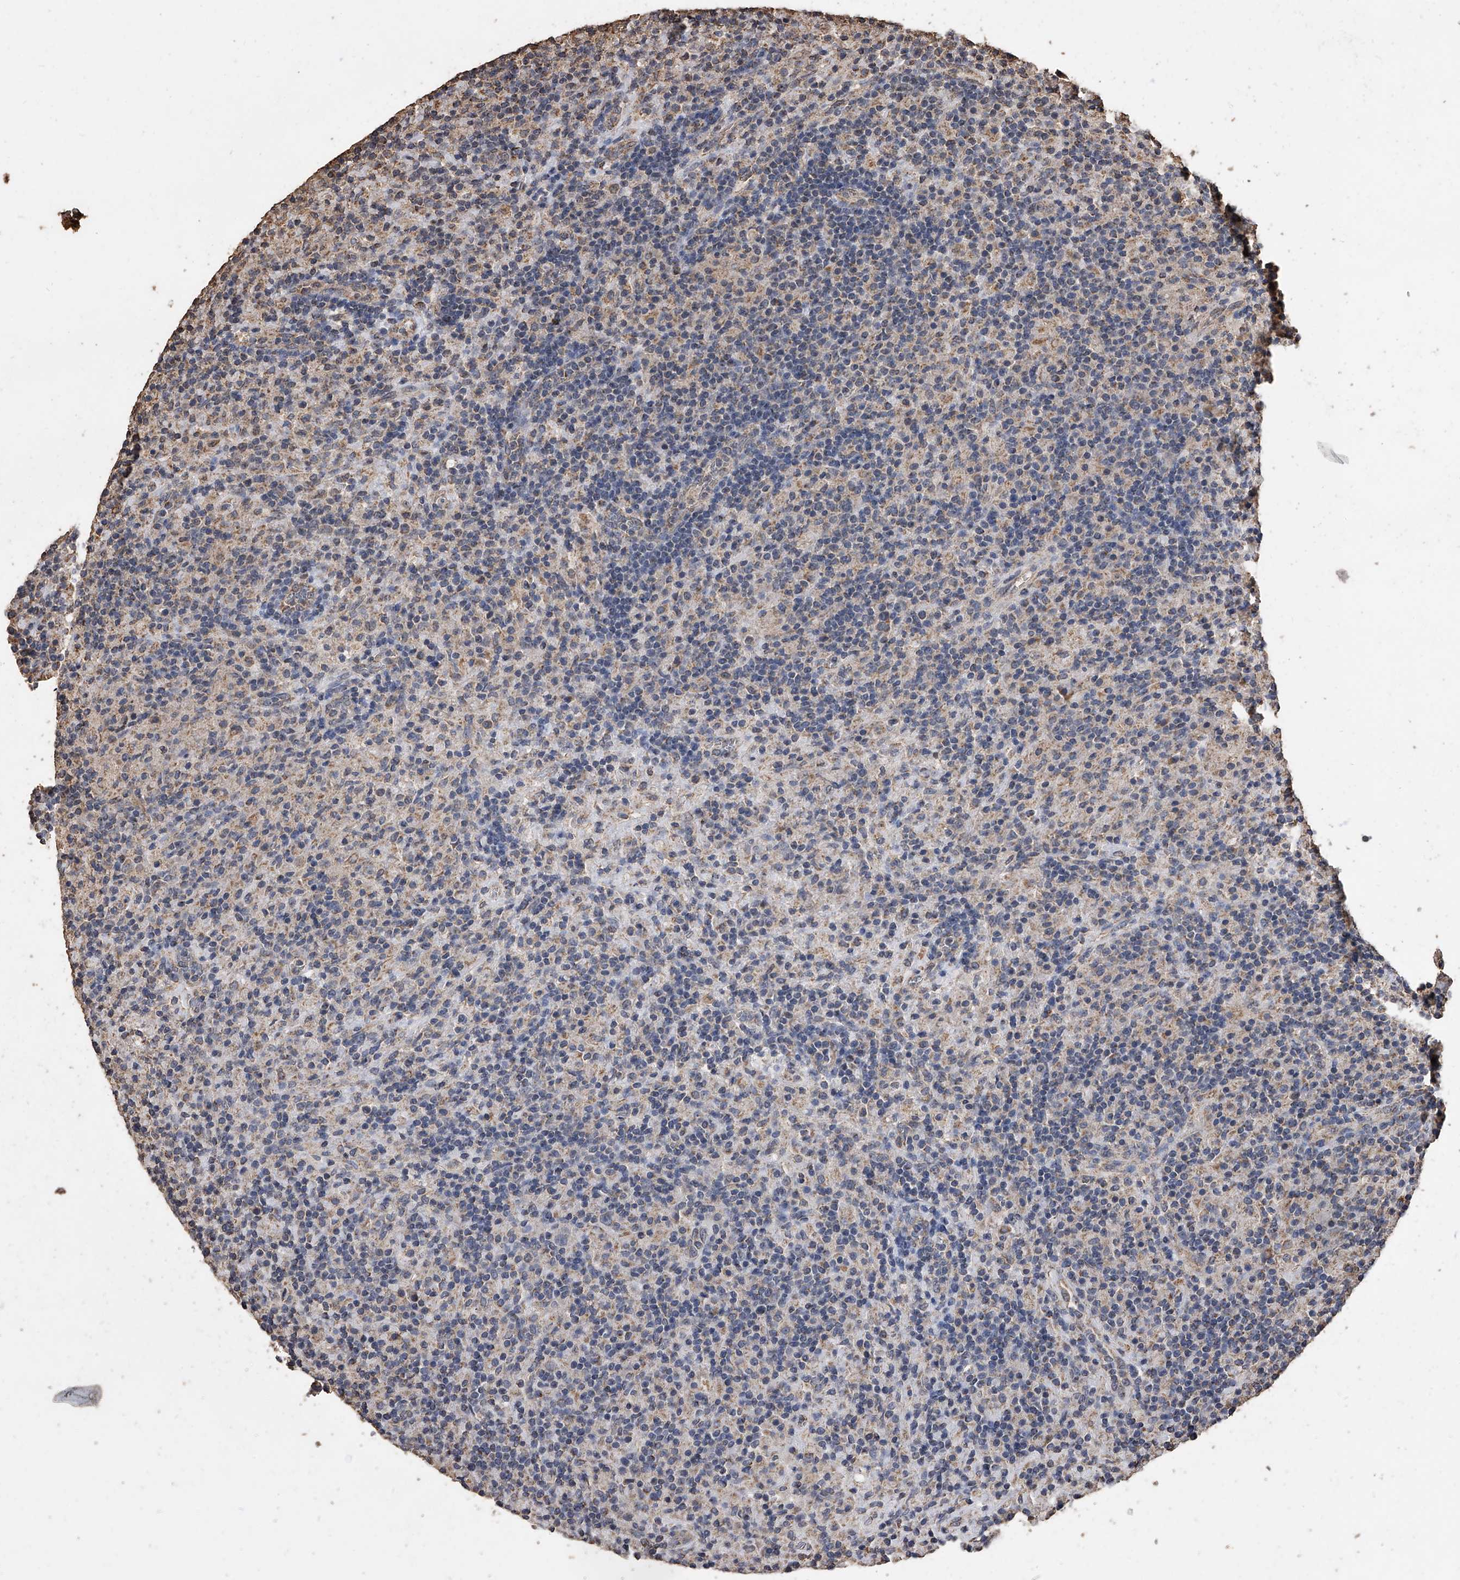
{"staining": {"intensity": "moderate", "quantity": ">75%", "location": "cytoplasmic/membranous"}, "tissue": "lymphoma", "cell_type": "Tumor cells", "image_type": "cancer", "snomed": [{"axis": "morphology", "description": "Hodgkin's disease, NOS"}, {"axis": "topography", "description": "Lymph node"}], "caption": "Human Hodgkin's disease stained with a protein marker demonstrates moderate staining in tumor cells.", "gene": "MRPL28", "patient": {"sex": "male", "age": 70}}